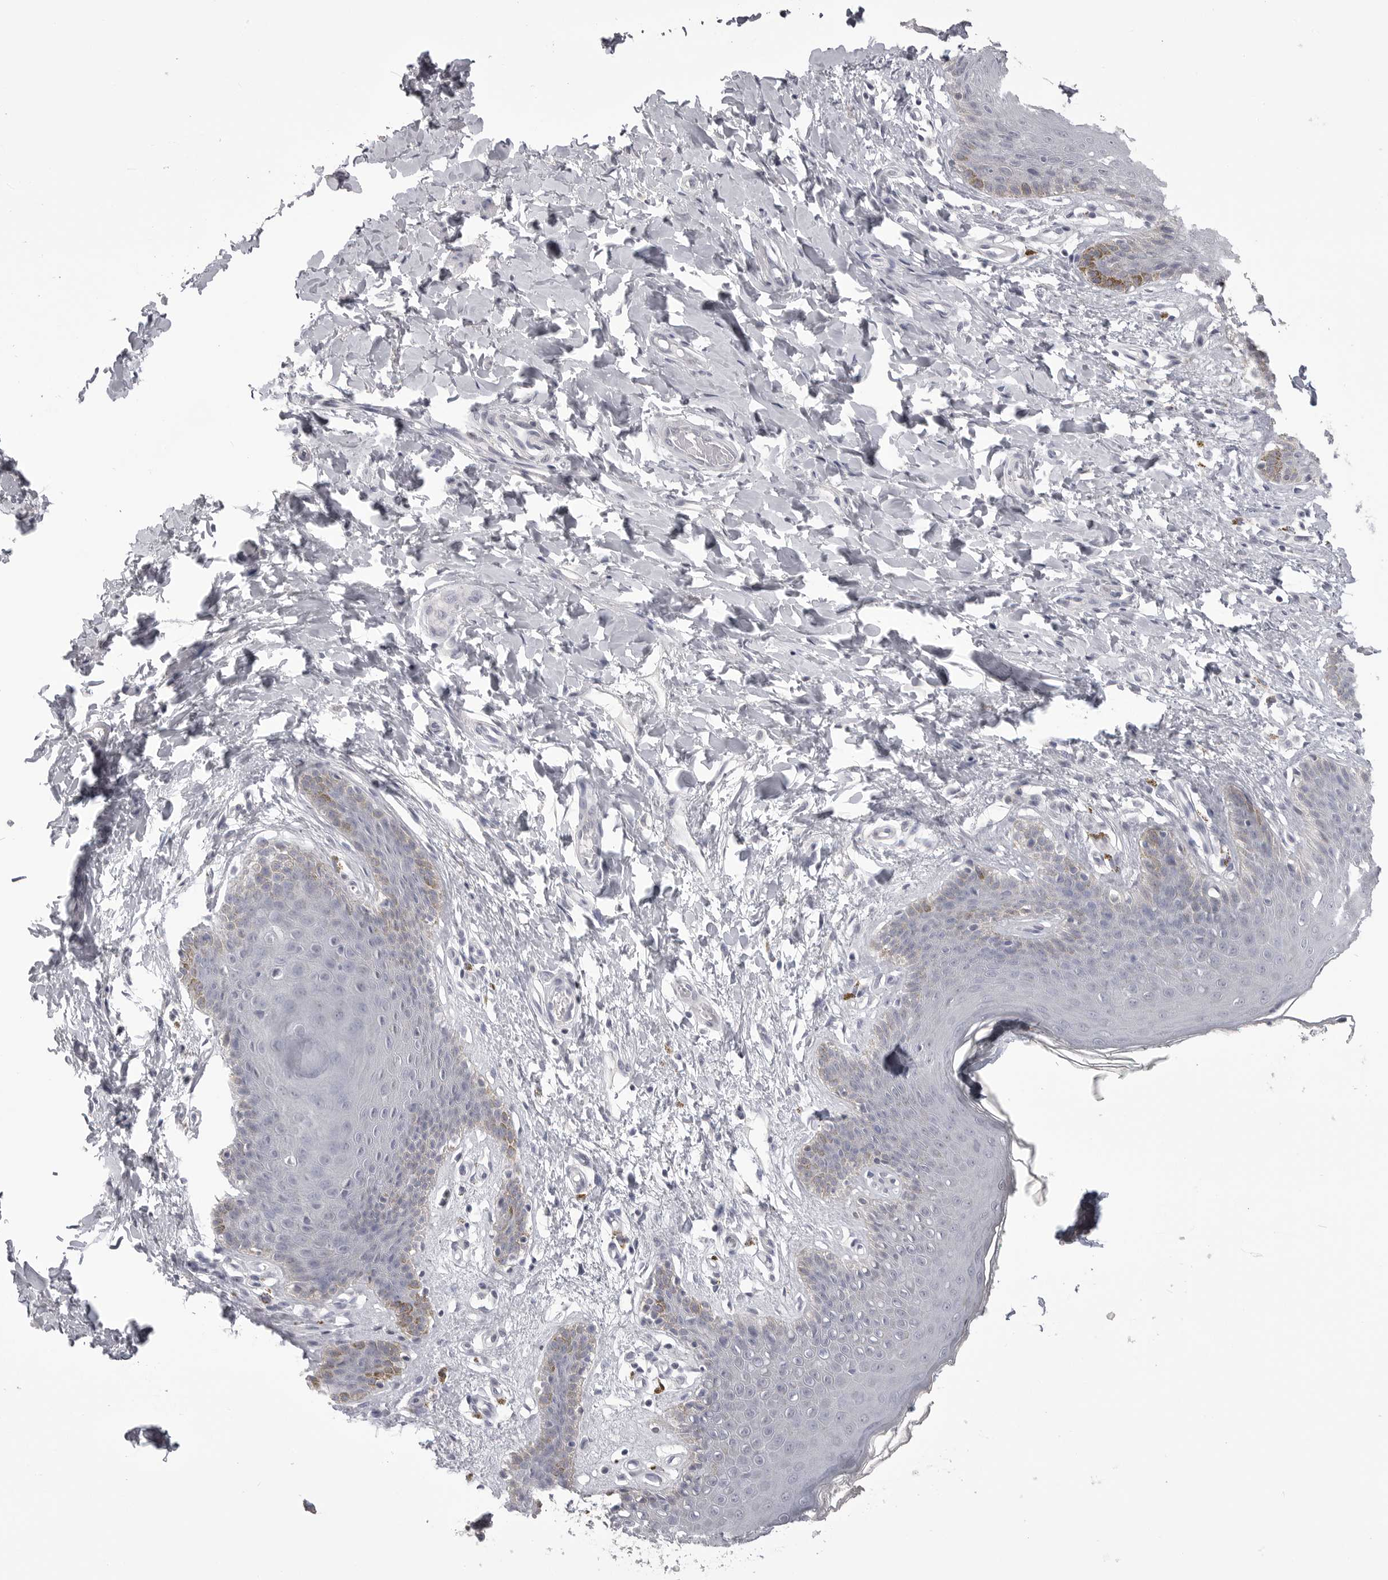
{"staining": {"intensity": "moderate", "quantity": "<25%", "location": "cytoplasmic/membranous"}, "tissue": "skin", "cell_type": "Epidermal cells", "image_type": "normal", "snomed": [{"axis": "morphology", "description": "Normal tissue, NOS"}, {"axis": "topography", "description": "Vulva"}], "caption": "About <25% of epidermal cells in unremarkable skin exhibit moderate cytoplasmic/membranous protein staining as visualized by brown immunohistochemical staining.", "gene": "TIMP1", "patient": {"sex": "female", "age": 66}}